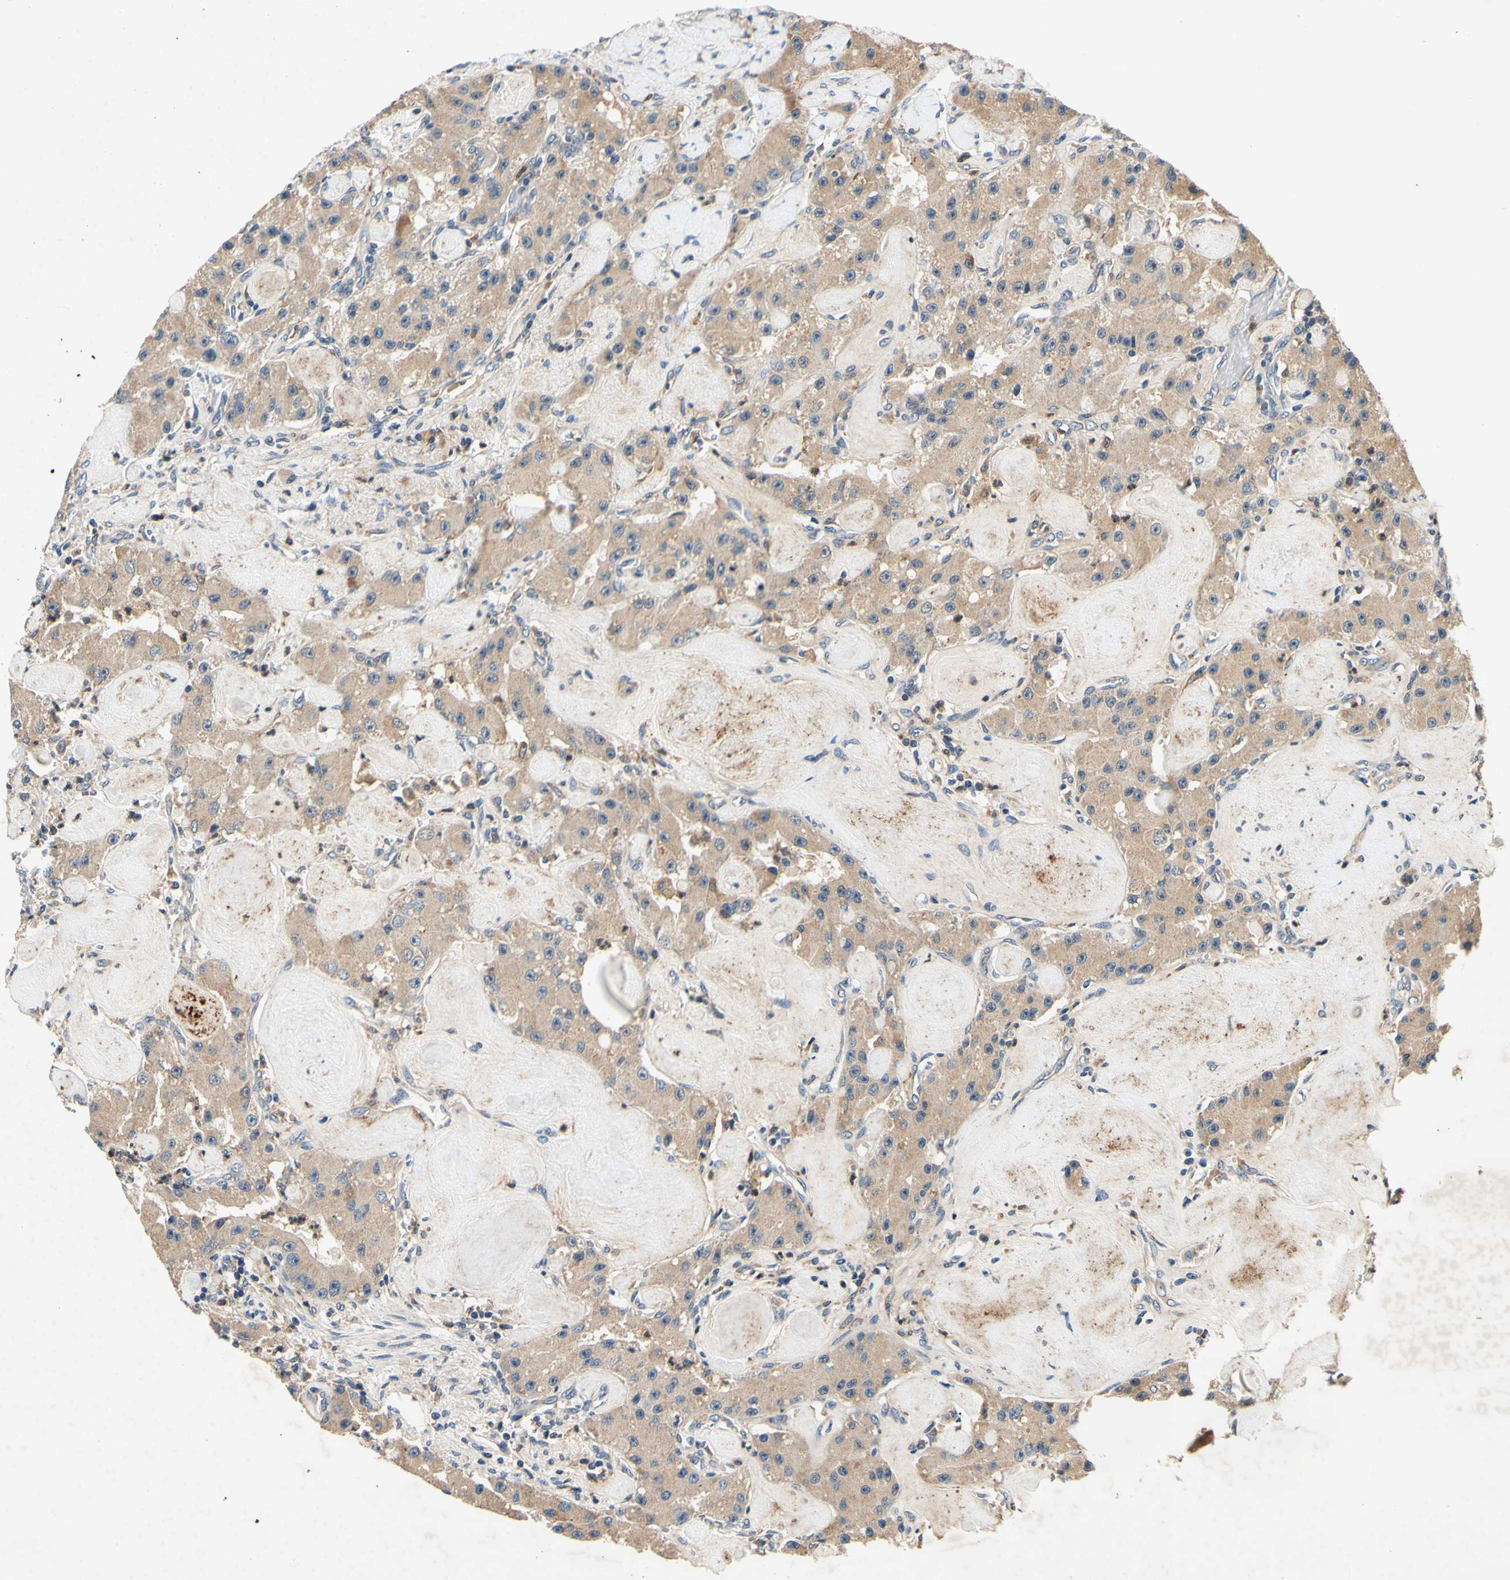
{"staining": {"intensity": "weak", "quantity": ">75%", "location": "cytoplasmic/membranous"}, "tissue": "carcinoid", "cell_type": "Tumor cells", "image_type": "cancer", "snomed": [{"axis": "morphology", "description": "Carcinoid, malignant, NOS"}, {"axis": "topography", "description": "Pancreas"}], "caption": "This is an image of immunohistochemistry staining of malignant carcinoid, which shows weak positivity in the cytoplasmic/membranous of tumor cells.", "gene": "PLA2G4A", "patient": {"sex": "male", "age": 41}}